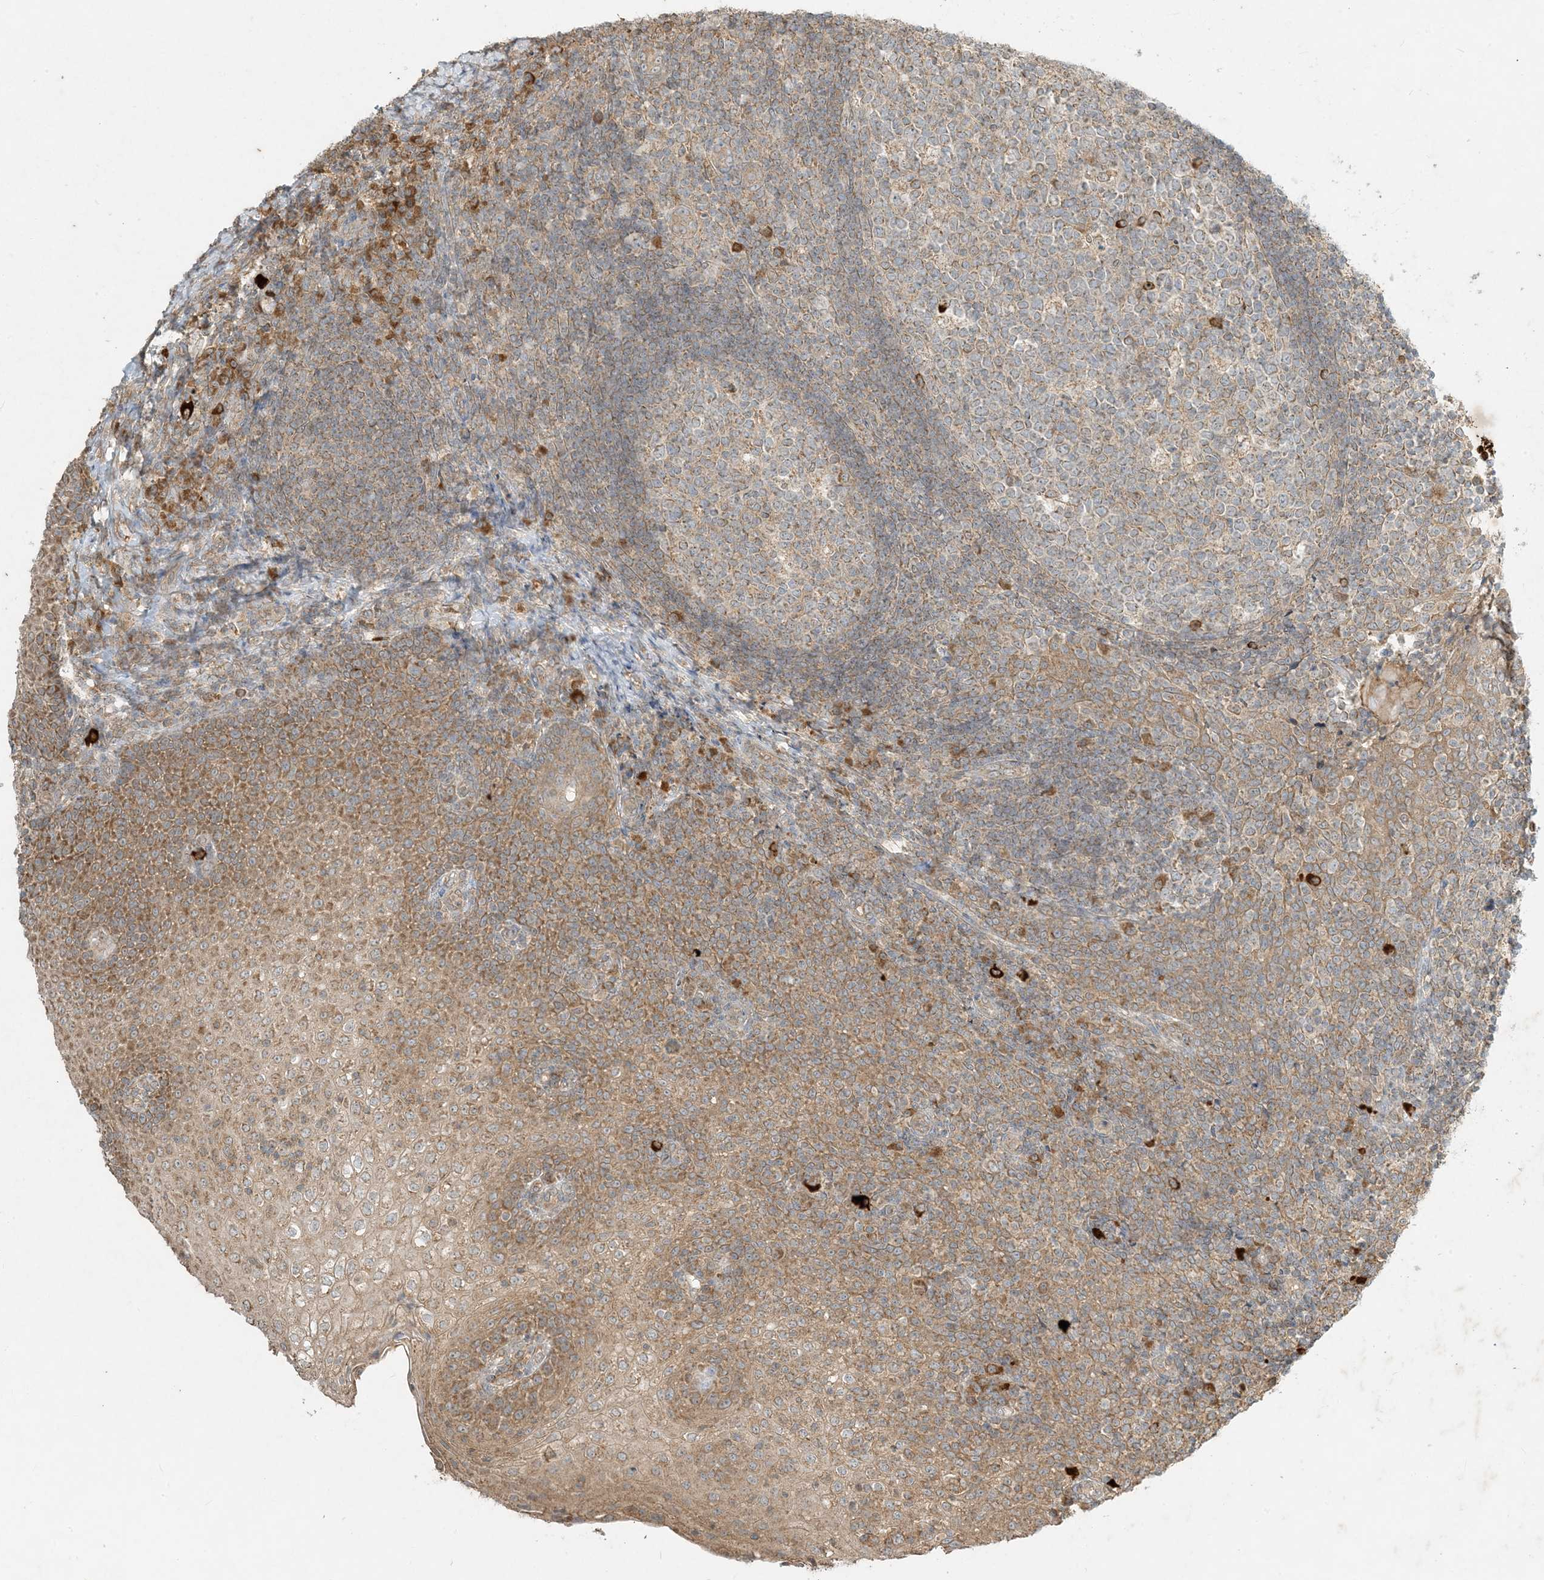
{"staining": {"intensity": "moderate", "quantity": ">75%", "location": "cytoplasmic/membranous"}, "tissue": "tonsil", "cell_type": "Germinal center cells", "image_type": "normal", "snomed": [{"axis": "morphology", "description": "Normal tissue, NOS"}, {"axis": "topography", "description": "Tonsil"}], "caption": "This photomicrograph displays IHC staining of unremarkable tonsil, with medium moderate cytoplasmic/membranous expression in approximately >75% of germinal center cells.", "gene": "MCOLN1", "patient": {"sex": "female", "age": 19}}